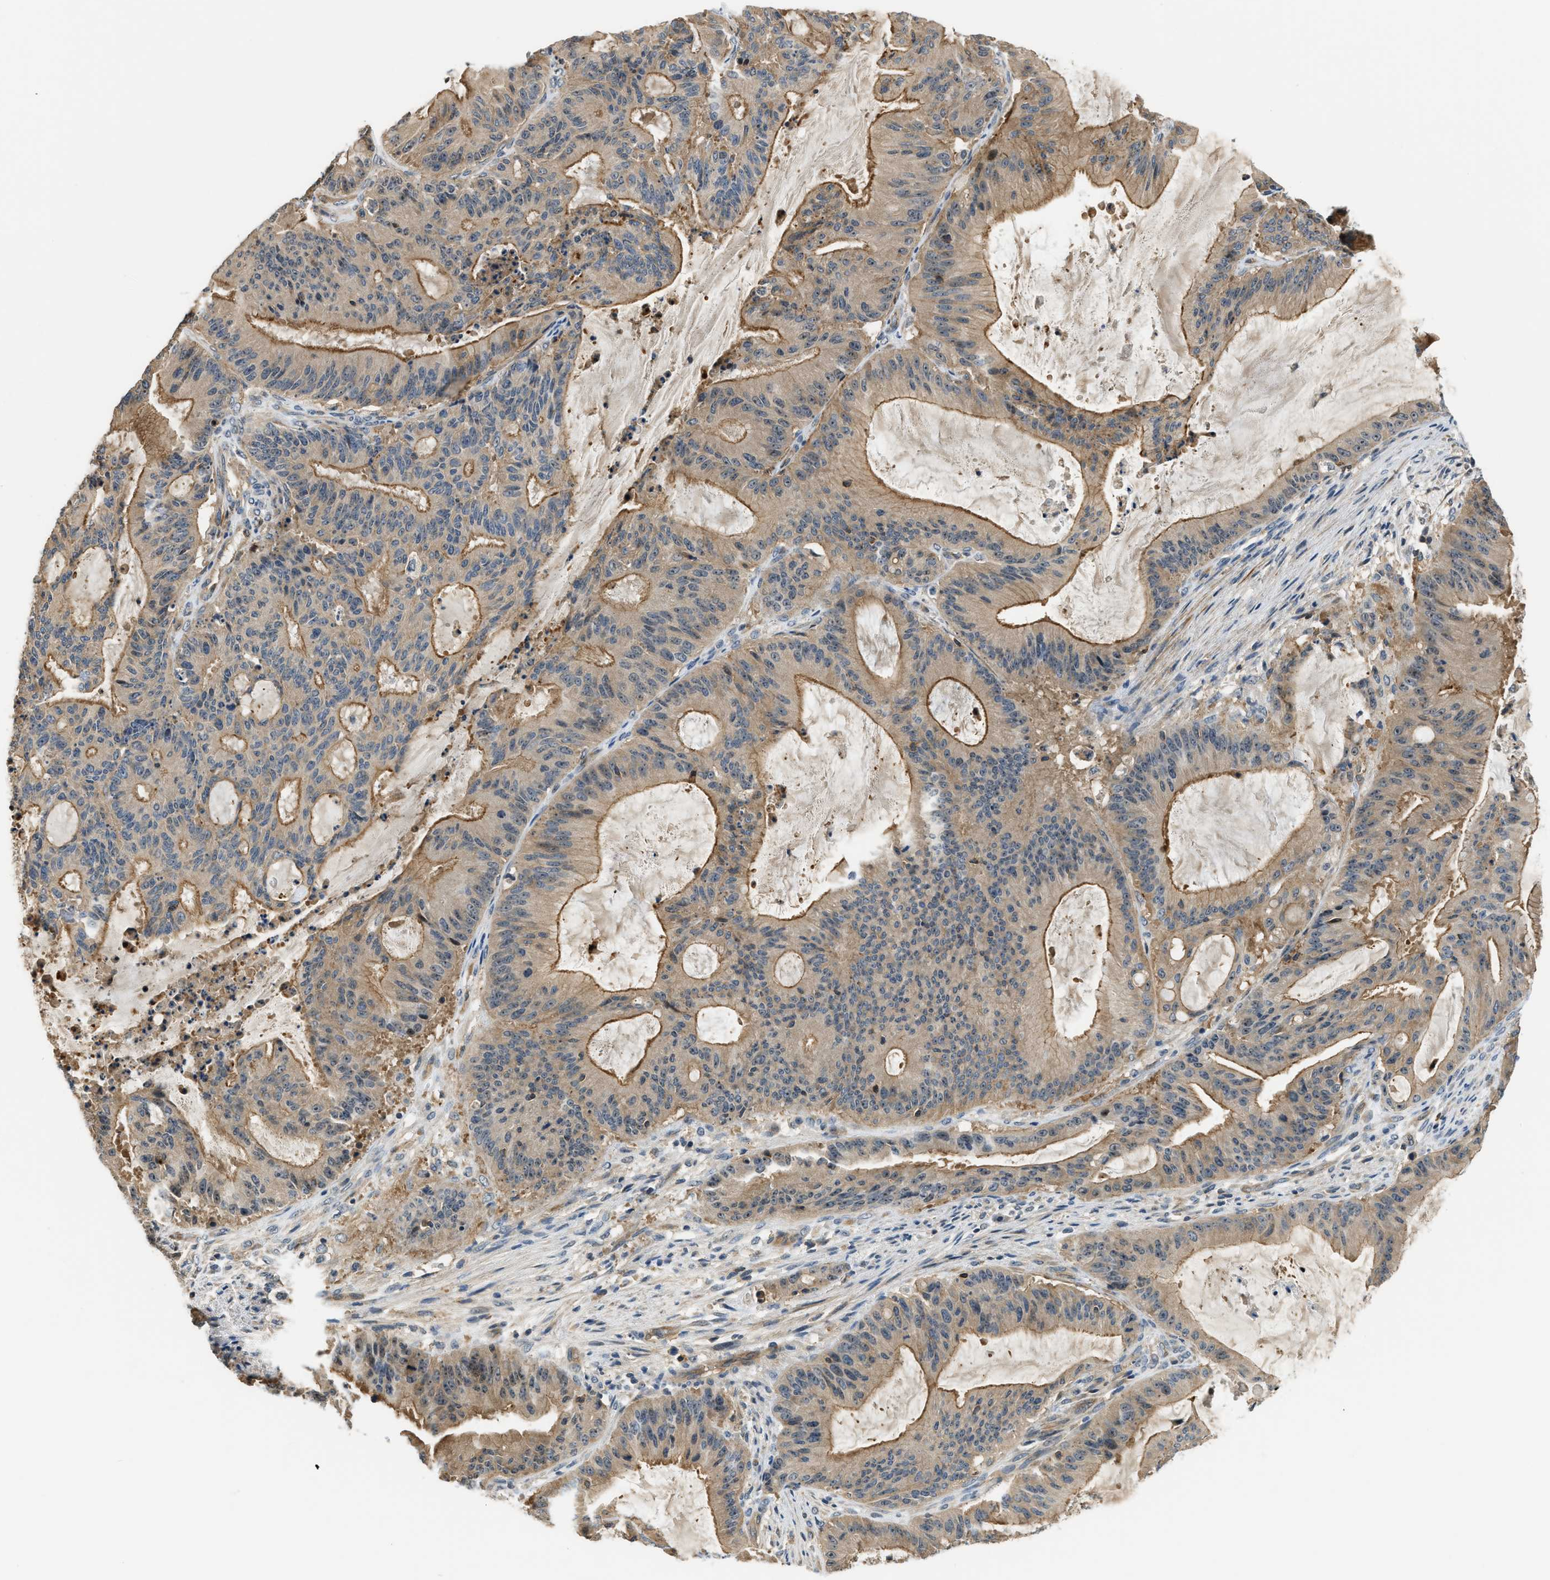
{"staining": {"intensity": "strong", "quantity": ">75%", "location": "cytoplasmic/membranous"}, "tissue": "liver cancer", "cell_type": "Tumor cells", "image_type": "cancer", "snomed": [{"axis": "morphology", "description": "Normal tissue, NOS"}, {"axis": "morphology", "description": "Cholangiocarcinoma"}, {"axis": "topography", "description": "Liver"}, {"axis": "topography", "description": "Peripheral nerve tissue"}], "caption": "Immunohistochemical staining of human liver cancer reveals high levels of strong cytoplasmic/membranous protein positivity in approximately >75% of tumor cells. Nuclei are stained in blue.", "gene": "CBLB", "patient": {"sex": "female", "age": 73}}